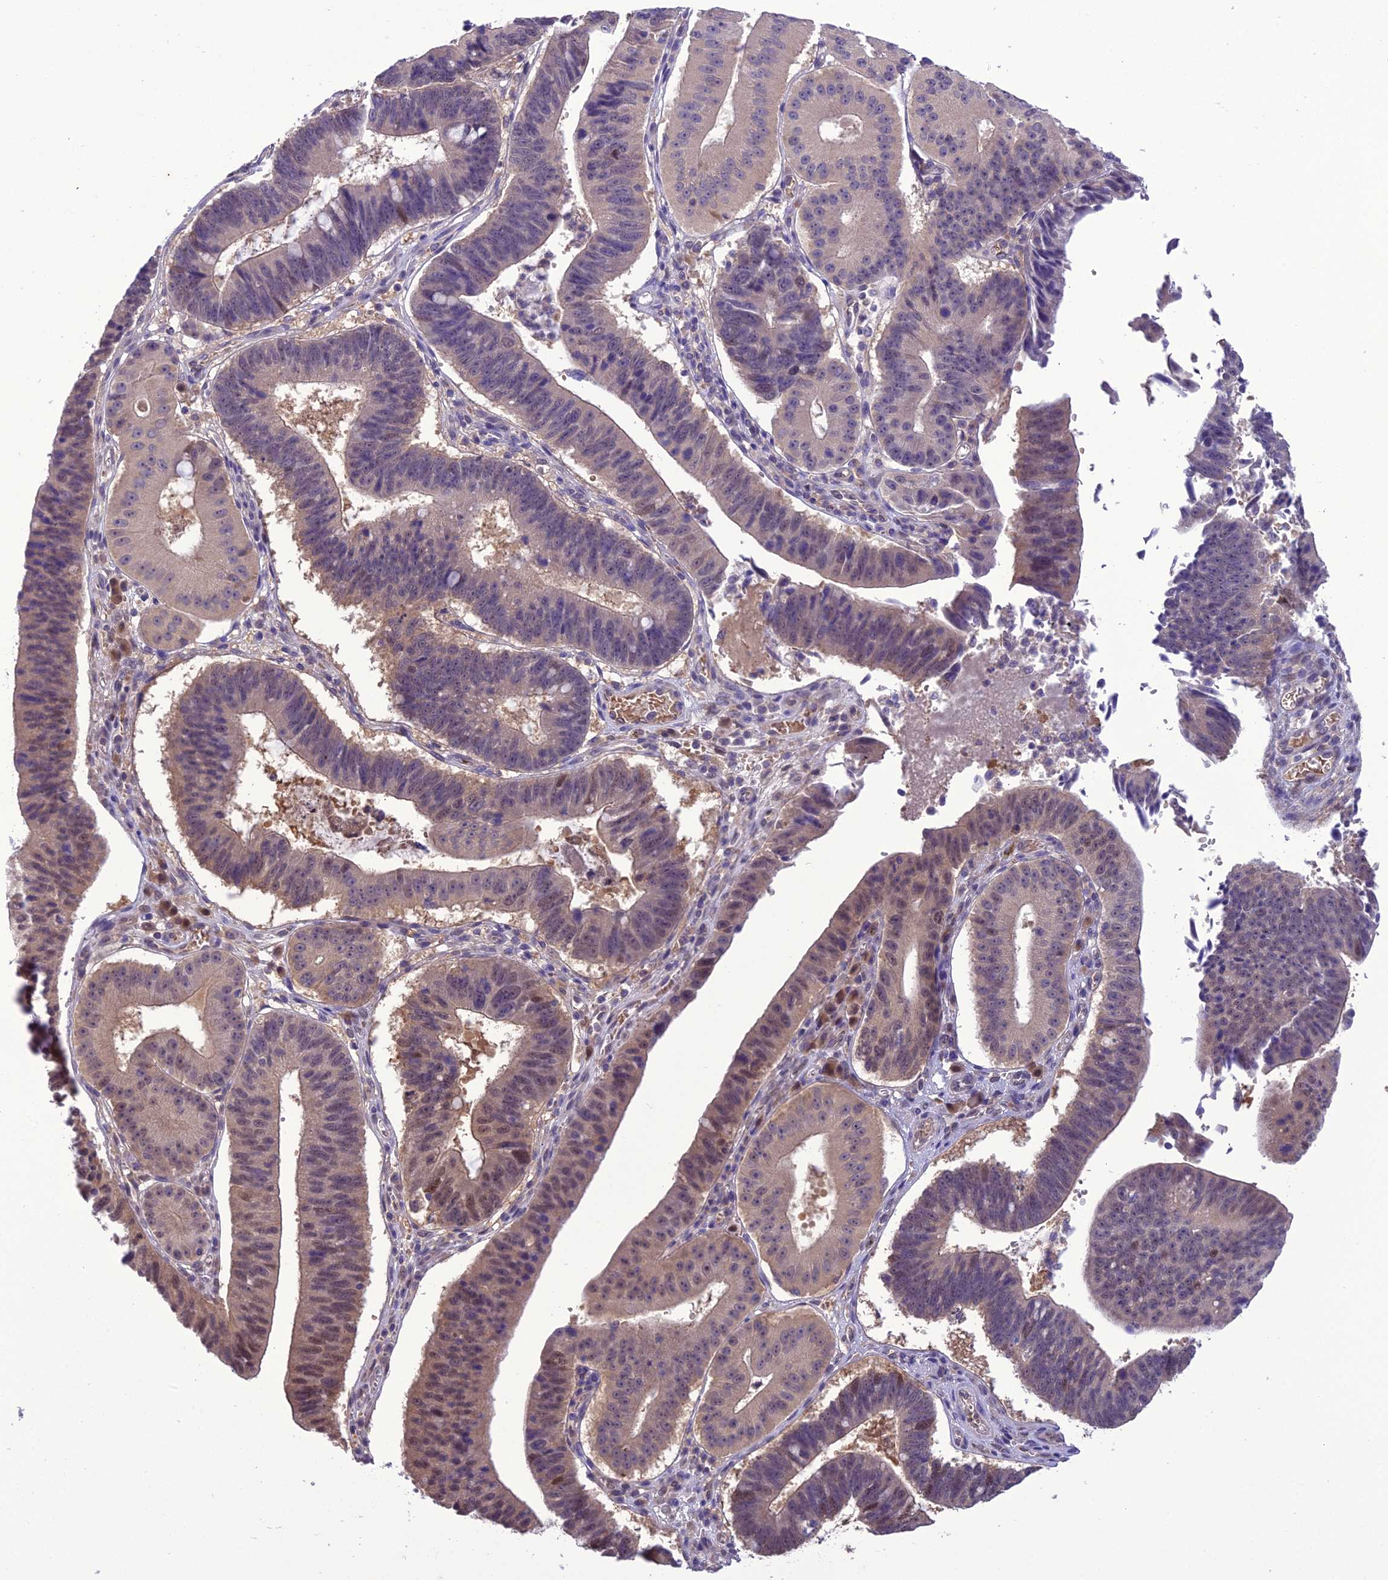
{"staining": {"intensity": "moderate", "quantity": "<25%", "location": "nuclear"}, "tissue": "stomach cancer", "cell_type": "Tumor cells", "image_type": "cancer", "snomed": [{"axis": "morphology", "description": "Adenocarcinoma, NOS"}, {"axis": "topography", "description": "Stomach"}], "caption": "Immunohistochemistry (IHC) of human adenocarcinoma (stomach) displays low levels of moderate nuclear expression in approximately <25% of tumor cells.", "gene": "BORCS6", "patient": {"sex": "male", "age": 59}}